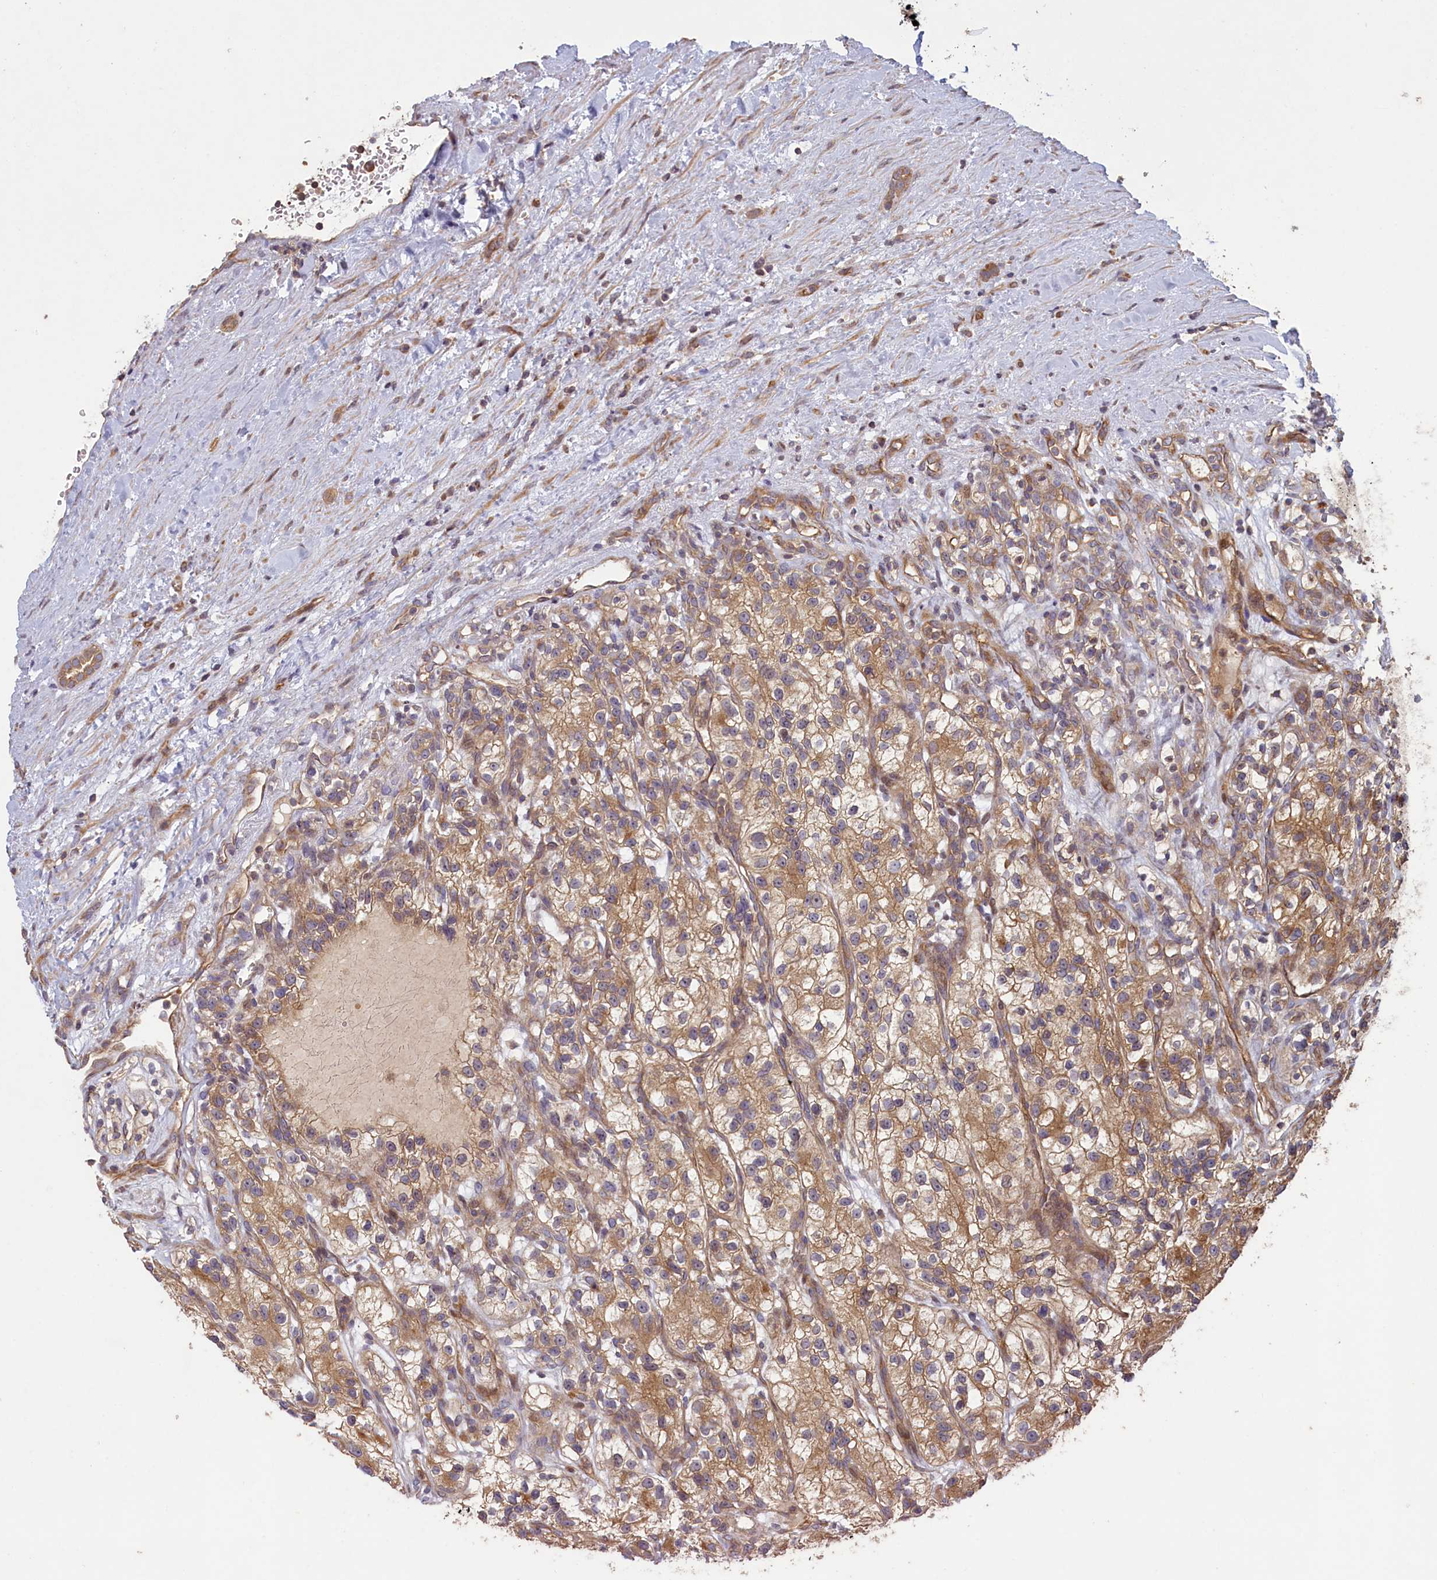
{"staining": {"intensity": "moderate", "quantity": ">75%", "location": "cytoplasmic/membranous"}, "tissue": "renal cancer", "cell_type": "Tumor cells", "image_type": "cancer", "snomed": [{"axis": "morphology", "description": "Adenocarcinoma, NOS"}, {"axis": "topography", "description": "Kidney"}], "caption": "Protein expression analysis of human renal cancer (adenocarcinoma) reveals moderate cytoplasmic/membranous expression in approximately >75% of tumor cells.", "gene": "CIAO2B", "patient": {"sex": "female", "age": 57}}